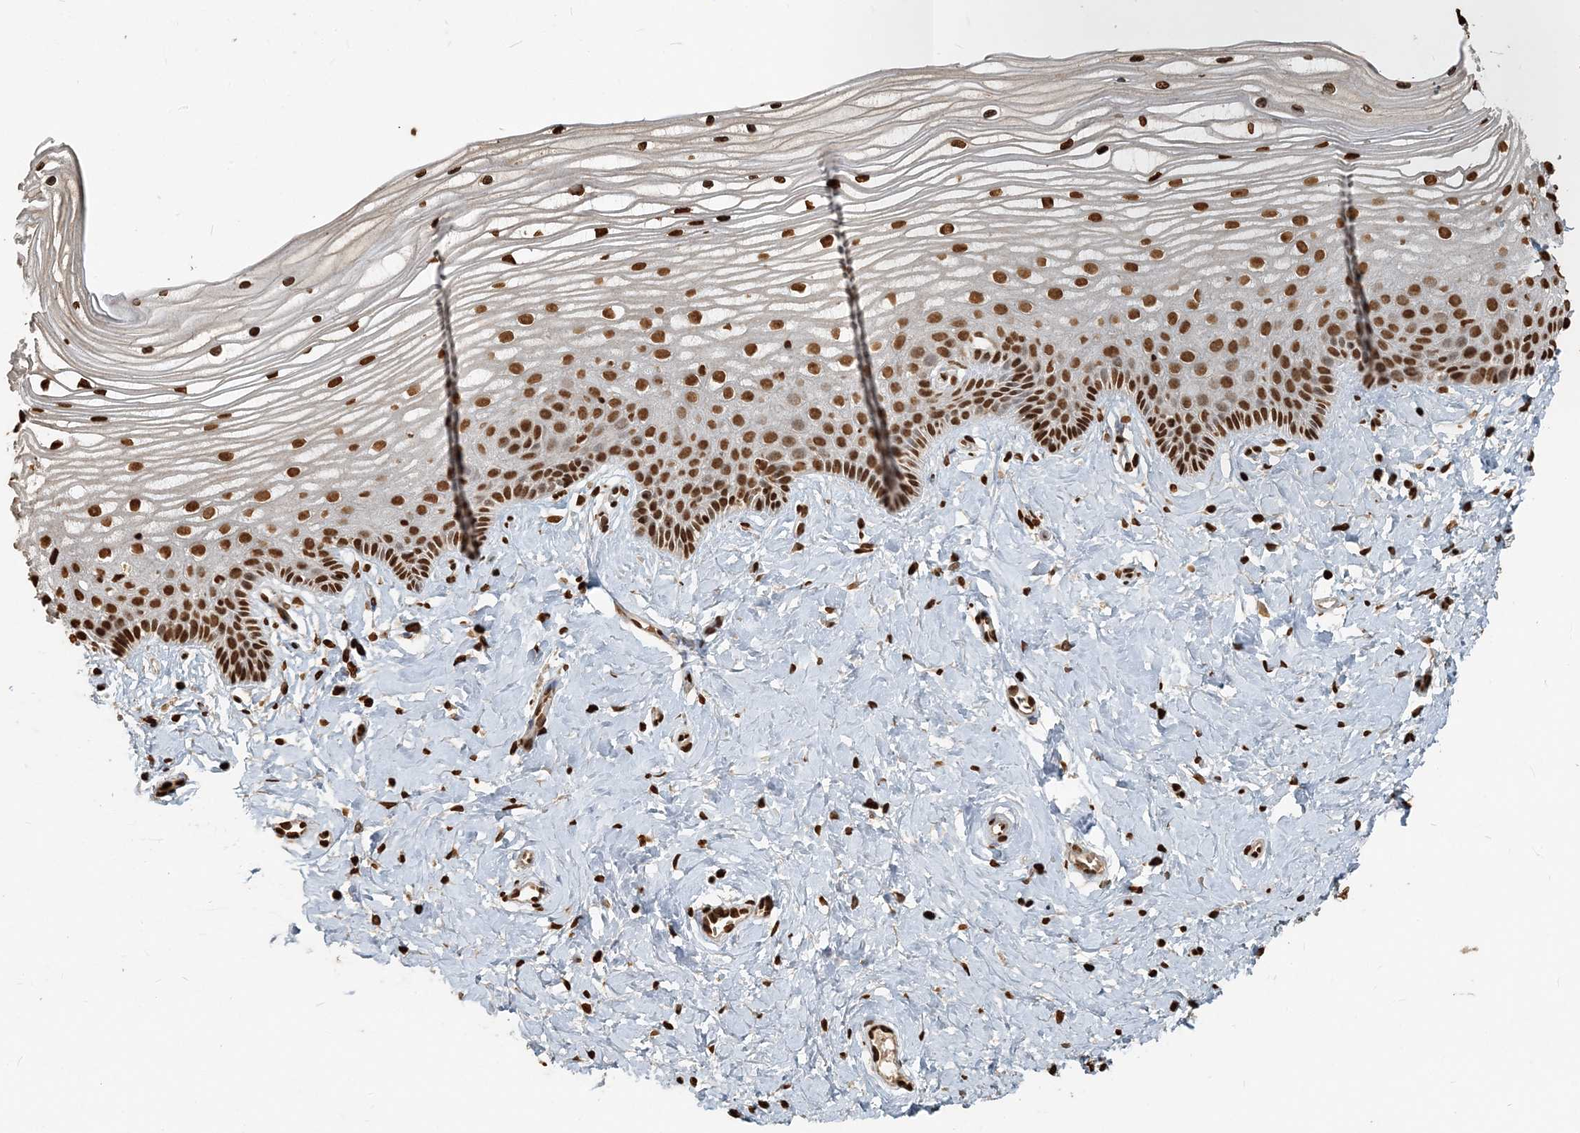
{"staining": {"intensity": "strong", "quantity": ">75%", "location": "nuclear"}, "tissue": "vagina", "cell_type": "Squamous epithelial cells", "image_type": "normal", "snomed": [{"axis": "morphology", "description": "Normal tissue, NOS"}, {"axis": "topography", "description": "Vagina"}, {"axis": "topography", "description": "Cervix"}], "caption": "IHC (DAB) staining of unremarkable vagina shows strong nuclear protein staining in approximately >75% of squamous epithelial cells.", "gene": "H3", "patient": {"sex": "female", "age": 40}}